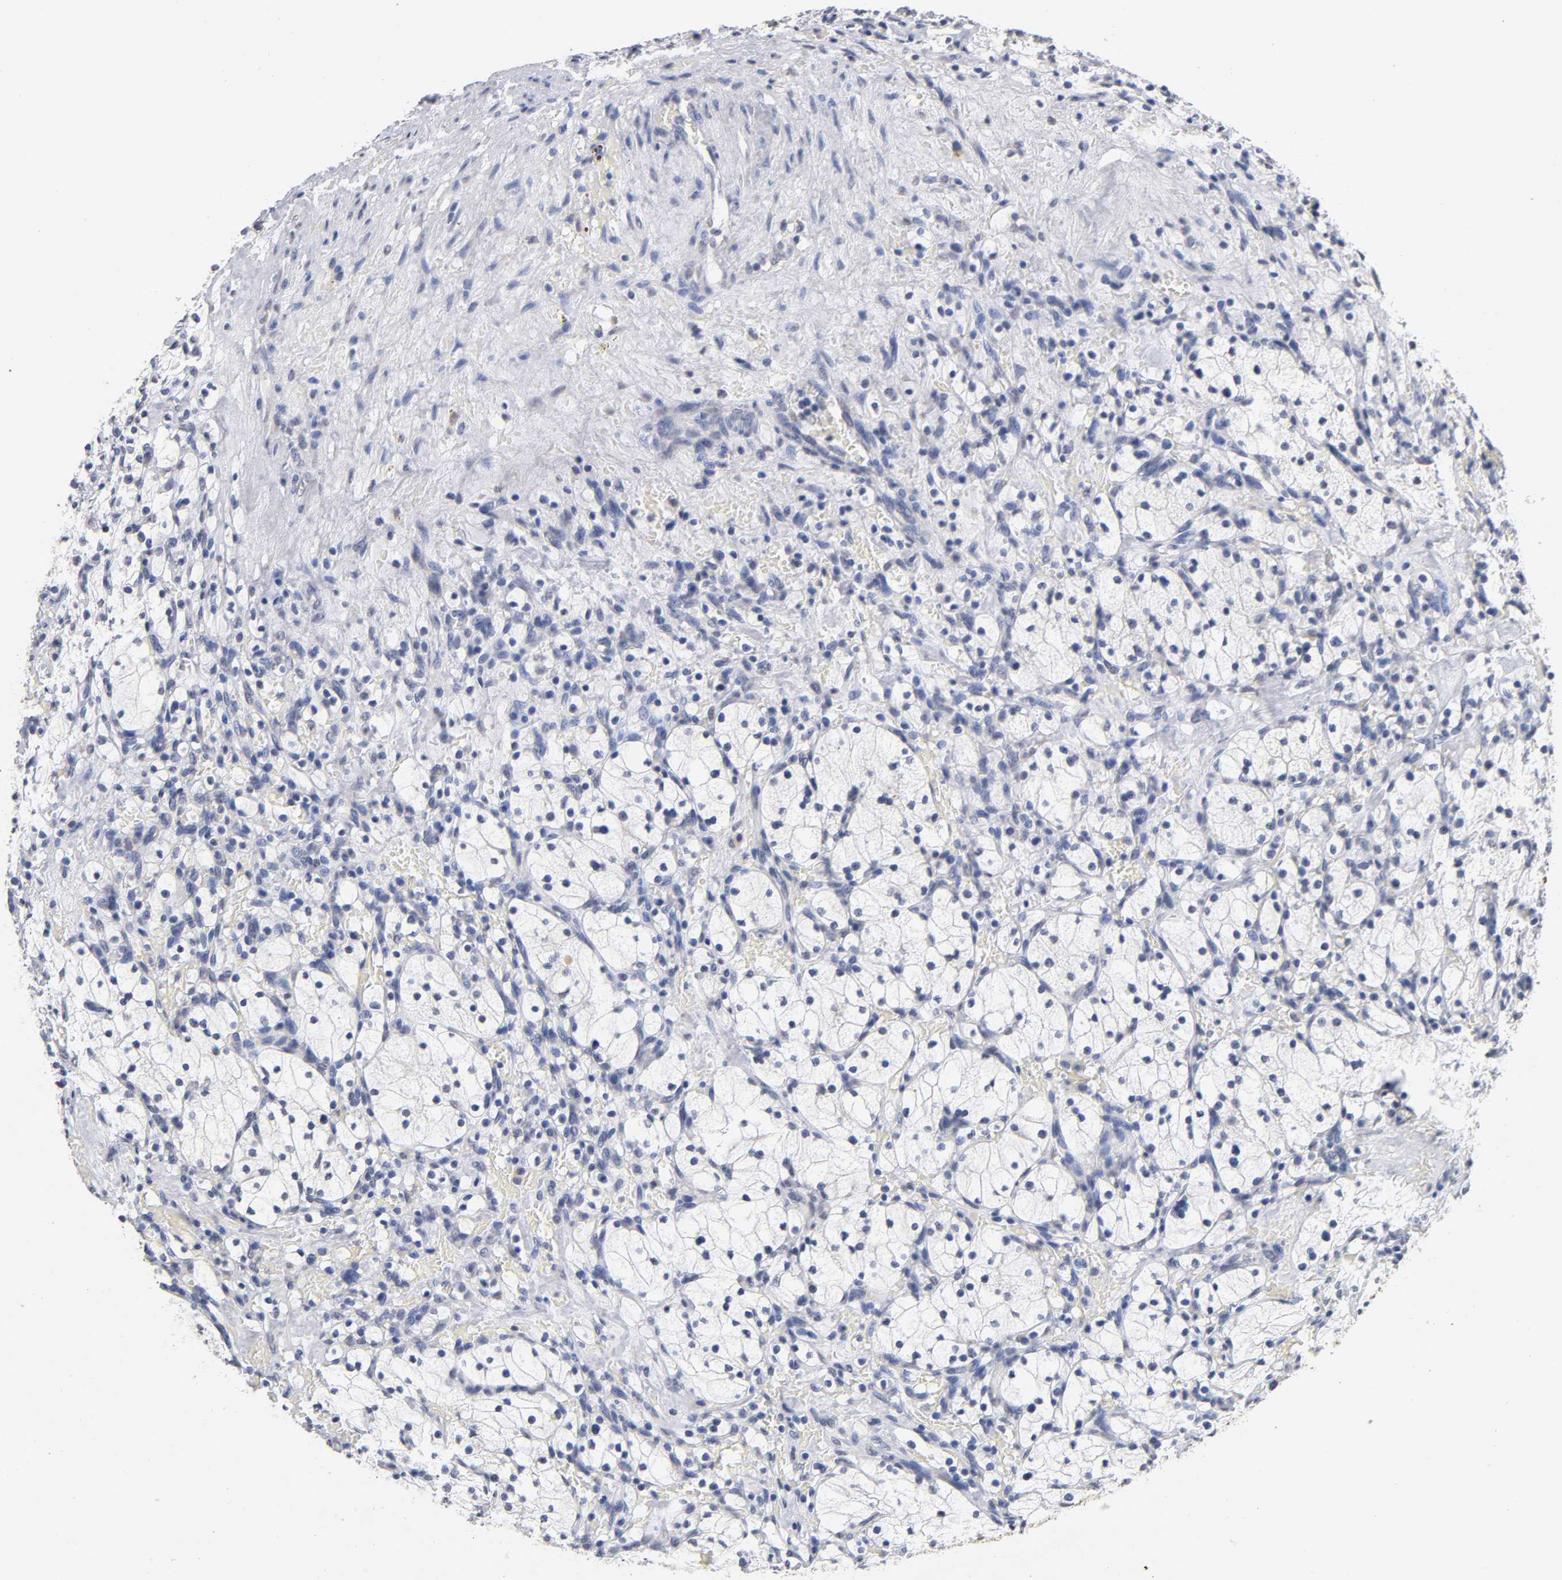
{"staining": {"intensity": "negative", "quantity": "none", "location": "none"}, "tissue": "renal cancer", "cell_type": "Tumor cells", "image_type": "cancer", "snomed": [{"axis": "morphology", "description": "Adenocarcinoma, NOS"}, {"axis": "topography", "description": "Kidney"}], "caption": "Tumor cells show no significant protein positivity in renal adenocarcinoma. (DAB IHC, high magnification).", "gene": "CRABP2", "patient": {"sex": "female", "age": 83}}